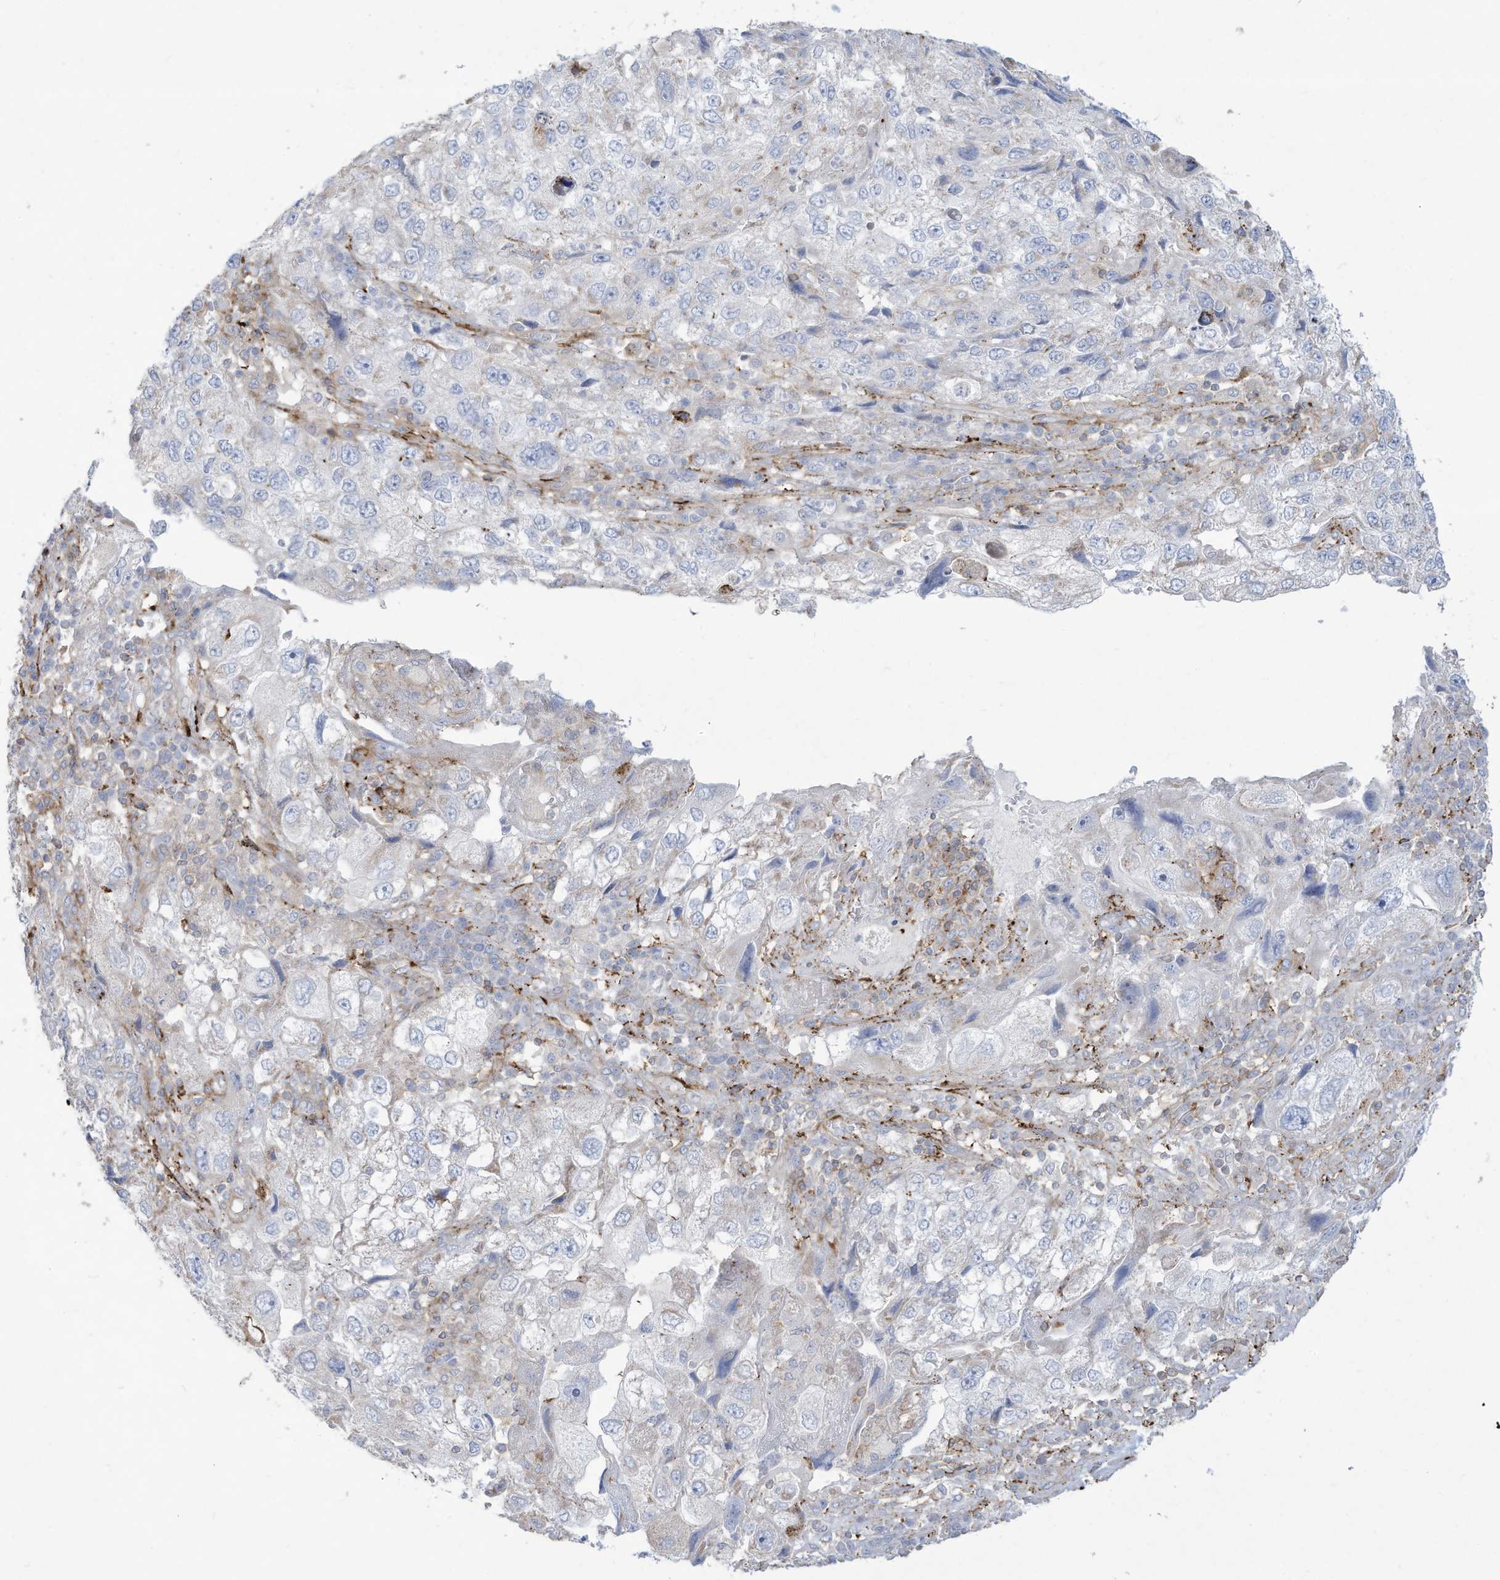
{"staining": {"intensity": "negative", "quantity": "none", "location": "none"}, "tissue": "endometrial cancer", "cell_type": "Tumor cells", "image_type": "cancer", "snomed": [{"axis": "morphology", "description": "Adenocarcinoma, NOS"}, {"axis": "topography", "description": "Endometrium"}], "caption": "IHC micrograph of neoplastic tissue: human endometrial cancer (adenocarcinoma) stained with DAB (3,3'-diaminobenzidine) reveals no significant protein expression in tumor cells.", "gene": "THNSL2", "patient": {"sex": "female", "age": 49}}